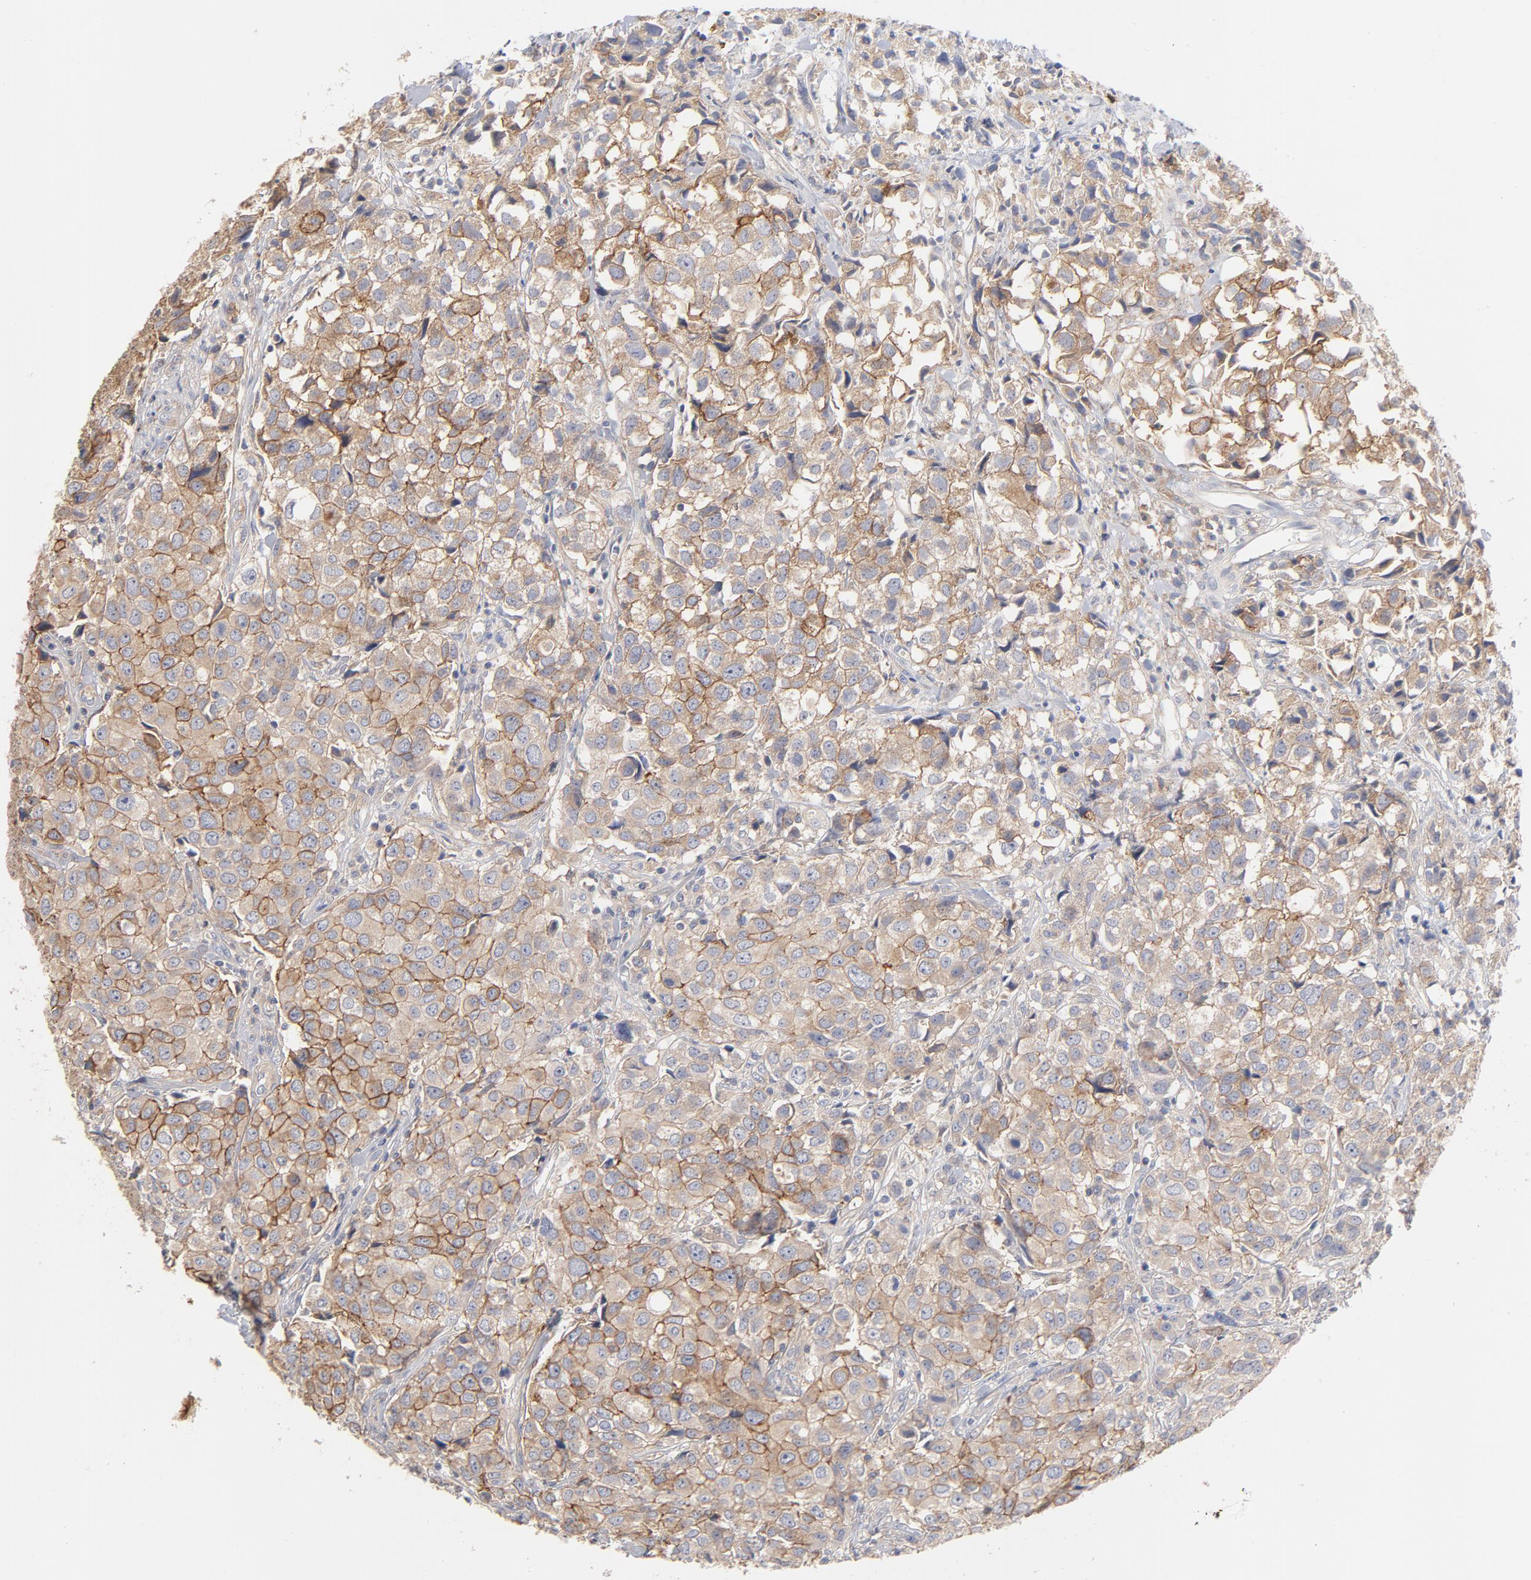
{"staining": {"intensity": "moderate", "quantity": ">75%", "location": "cytoplasmic/membranous"}, "tissue": "urothelial cancer", "cell_type": "Tumor cells", "image_type": "cancer", "snomed": [{"axis": "morphology", "description": "Urothelial carcinoma, High grade"}, {"axis": "topography", "description": "Urinary bladder"}], "caption": "This photomicrograph demonstrates urothelial carcinoma (high-grade) stained with immunohistochemistry to label a protein in brown. The cytoplasmic/membranous of tumor cells show moderate positivity for the protein. Nuclei are counter-stained blue.", "gene": "SETD3", "patient": {"sex": "female", "age": 75}}